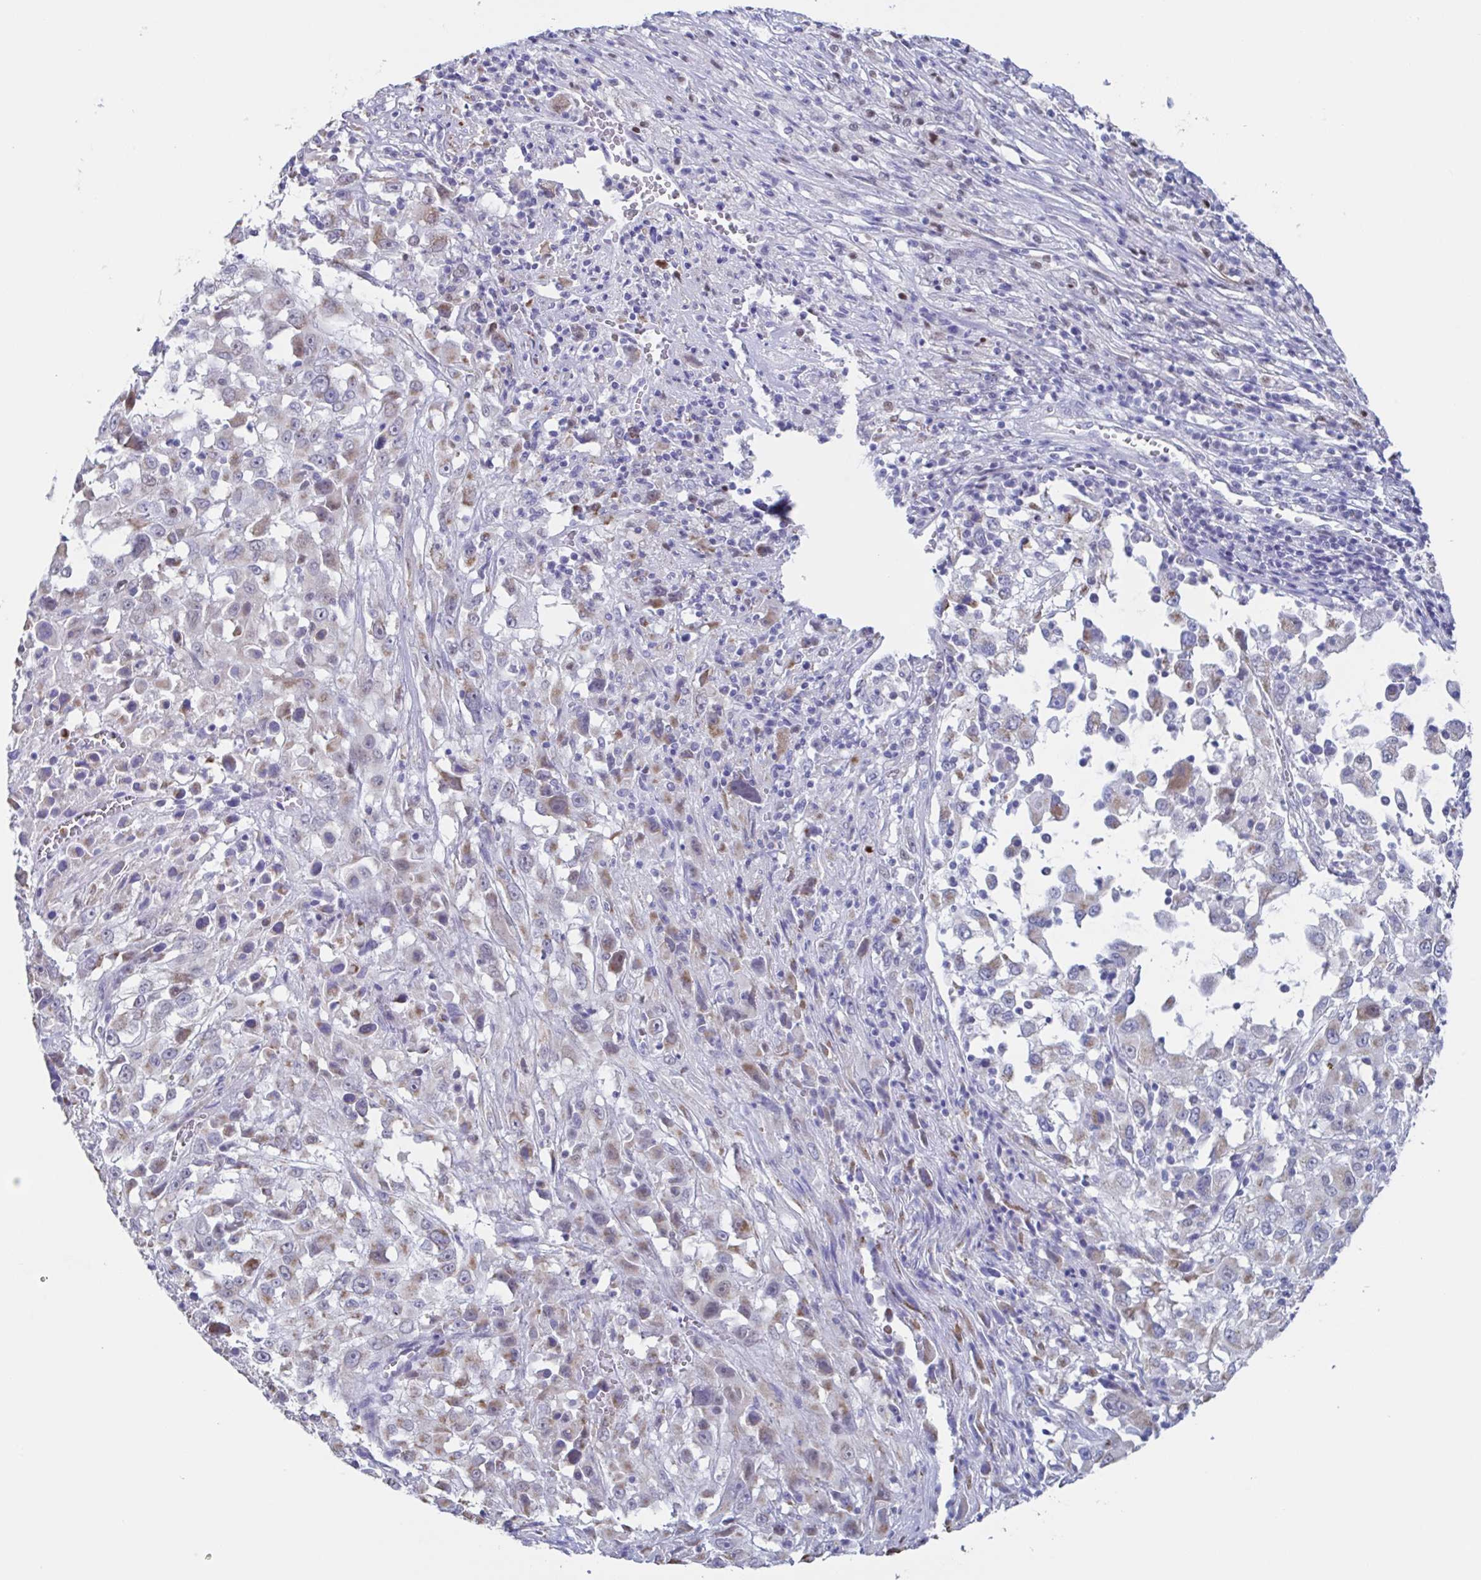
{"staining": {"intensity": "weak", "quantity": "<25%", "location": "cytoplasmic/membranous"}, "tissue": "melanoma", "cell_type": "Tumor cells", "image_type": "cancer", "snomed": [{"axis": "morphology", "description": "Malignant melanoma, Metastatic site"}, {"axis": "topography", "description": "Soft tissue"}], "caption": "This is an IHC histopathology image of human malignant melanoma (metastatic site). There is no staining in tumor cells.", "gene": "PBOV1", "patient": {"sex": "male", "age": 50}}